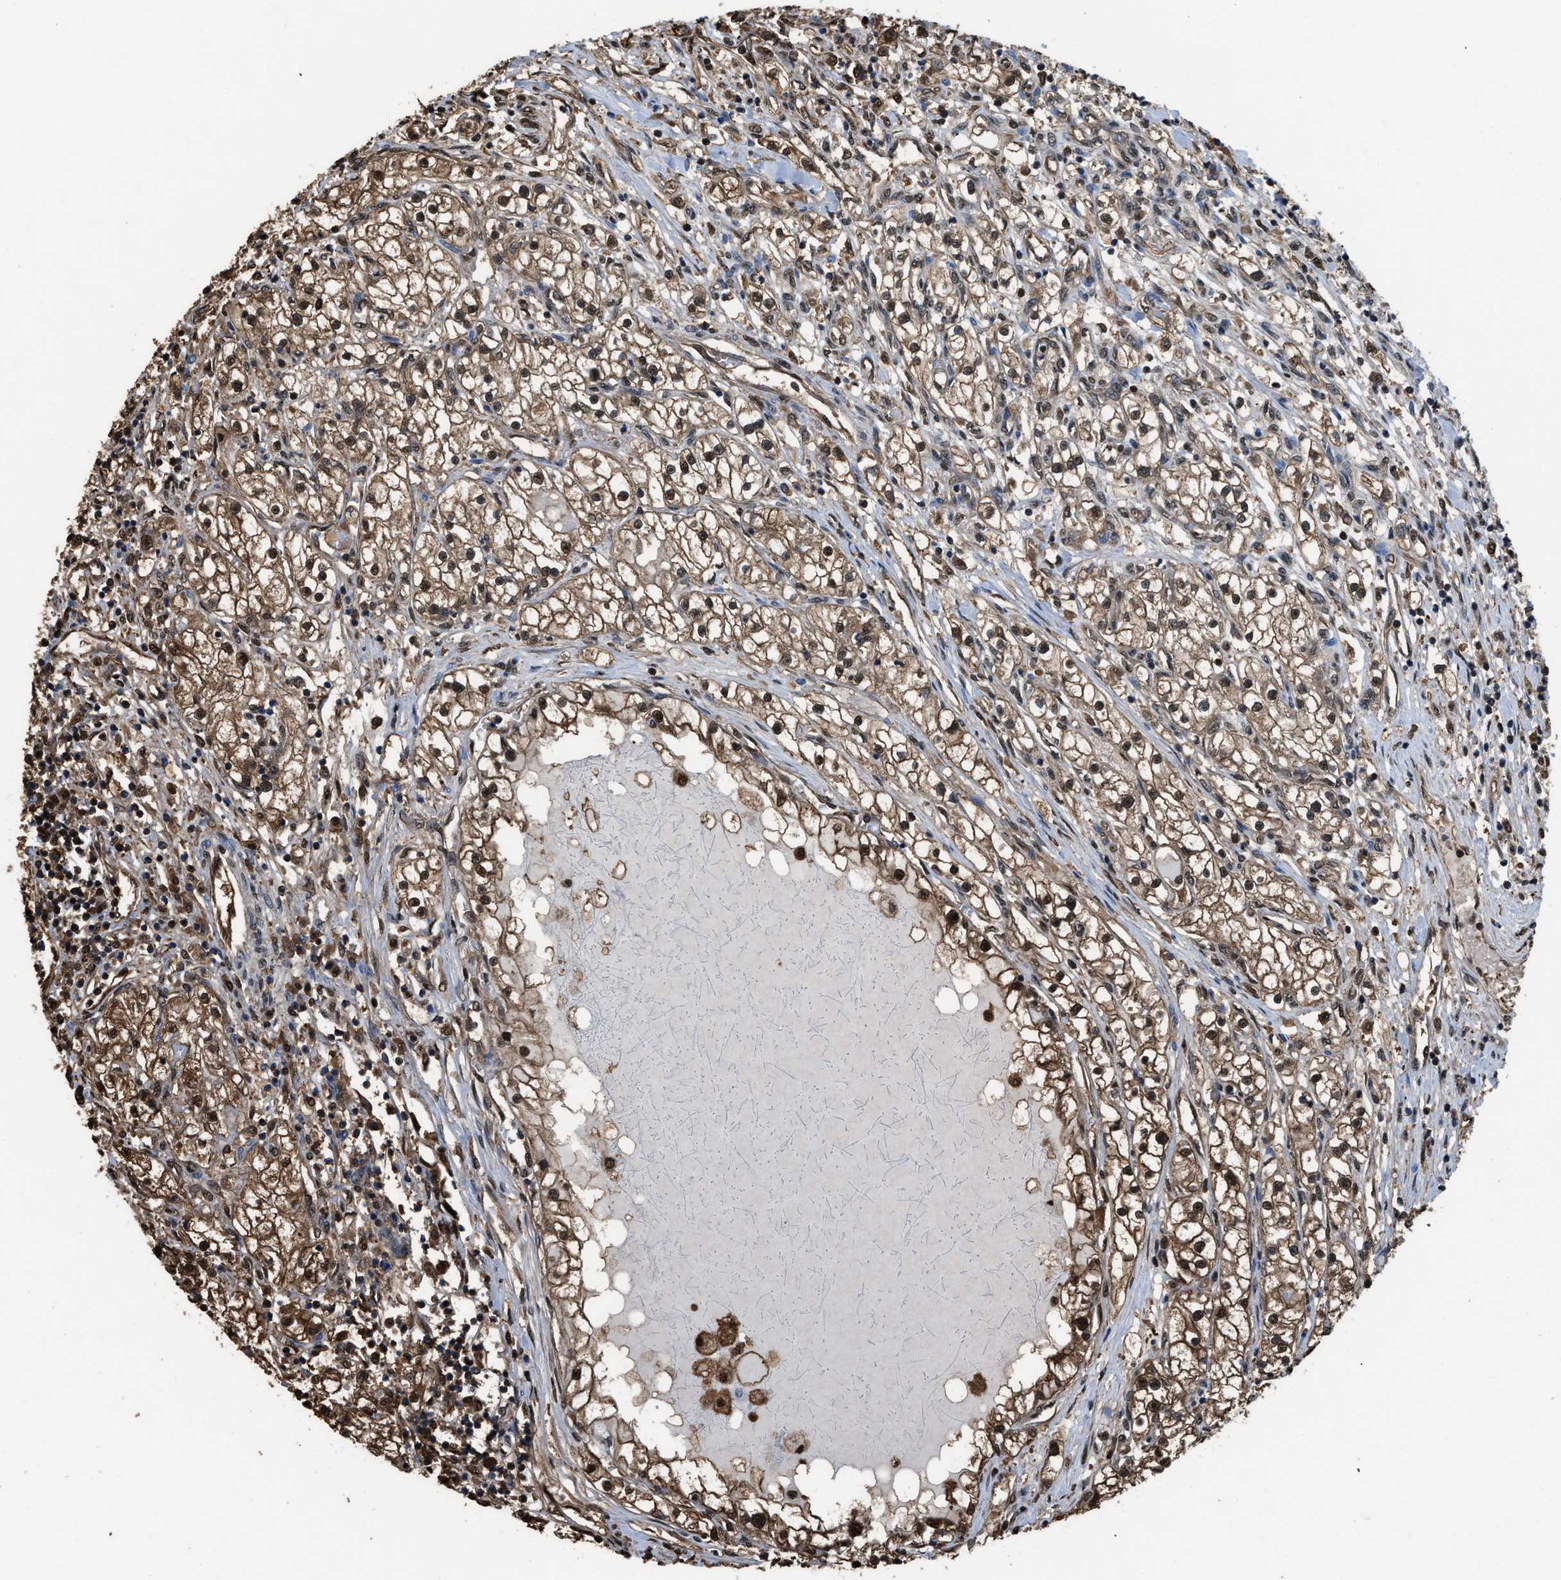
{"staining": {"intensity": "moderate", "quantity": ">75%", "location": "cytoplasmic/membranous,nuclear"}, "tissue": "renal cancer", "cell_type": "Tumor cells", "image_type": "cancer", "snomed": [{"axis": "morphology", "description": "Adenocarcinoma, NOS"}, {"axis": "topography", "description": "Kidney"}], "caption": "Immunohistochemical staining of human renal cancer (adenocarcinoma) shows medium levels of moderate cytoplasmic/membranous and nuclear expression in about >75% of tumor cells.", "gene": "FNTA", "patient": {"sex": "male", "age": 68}}